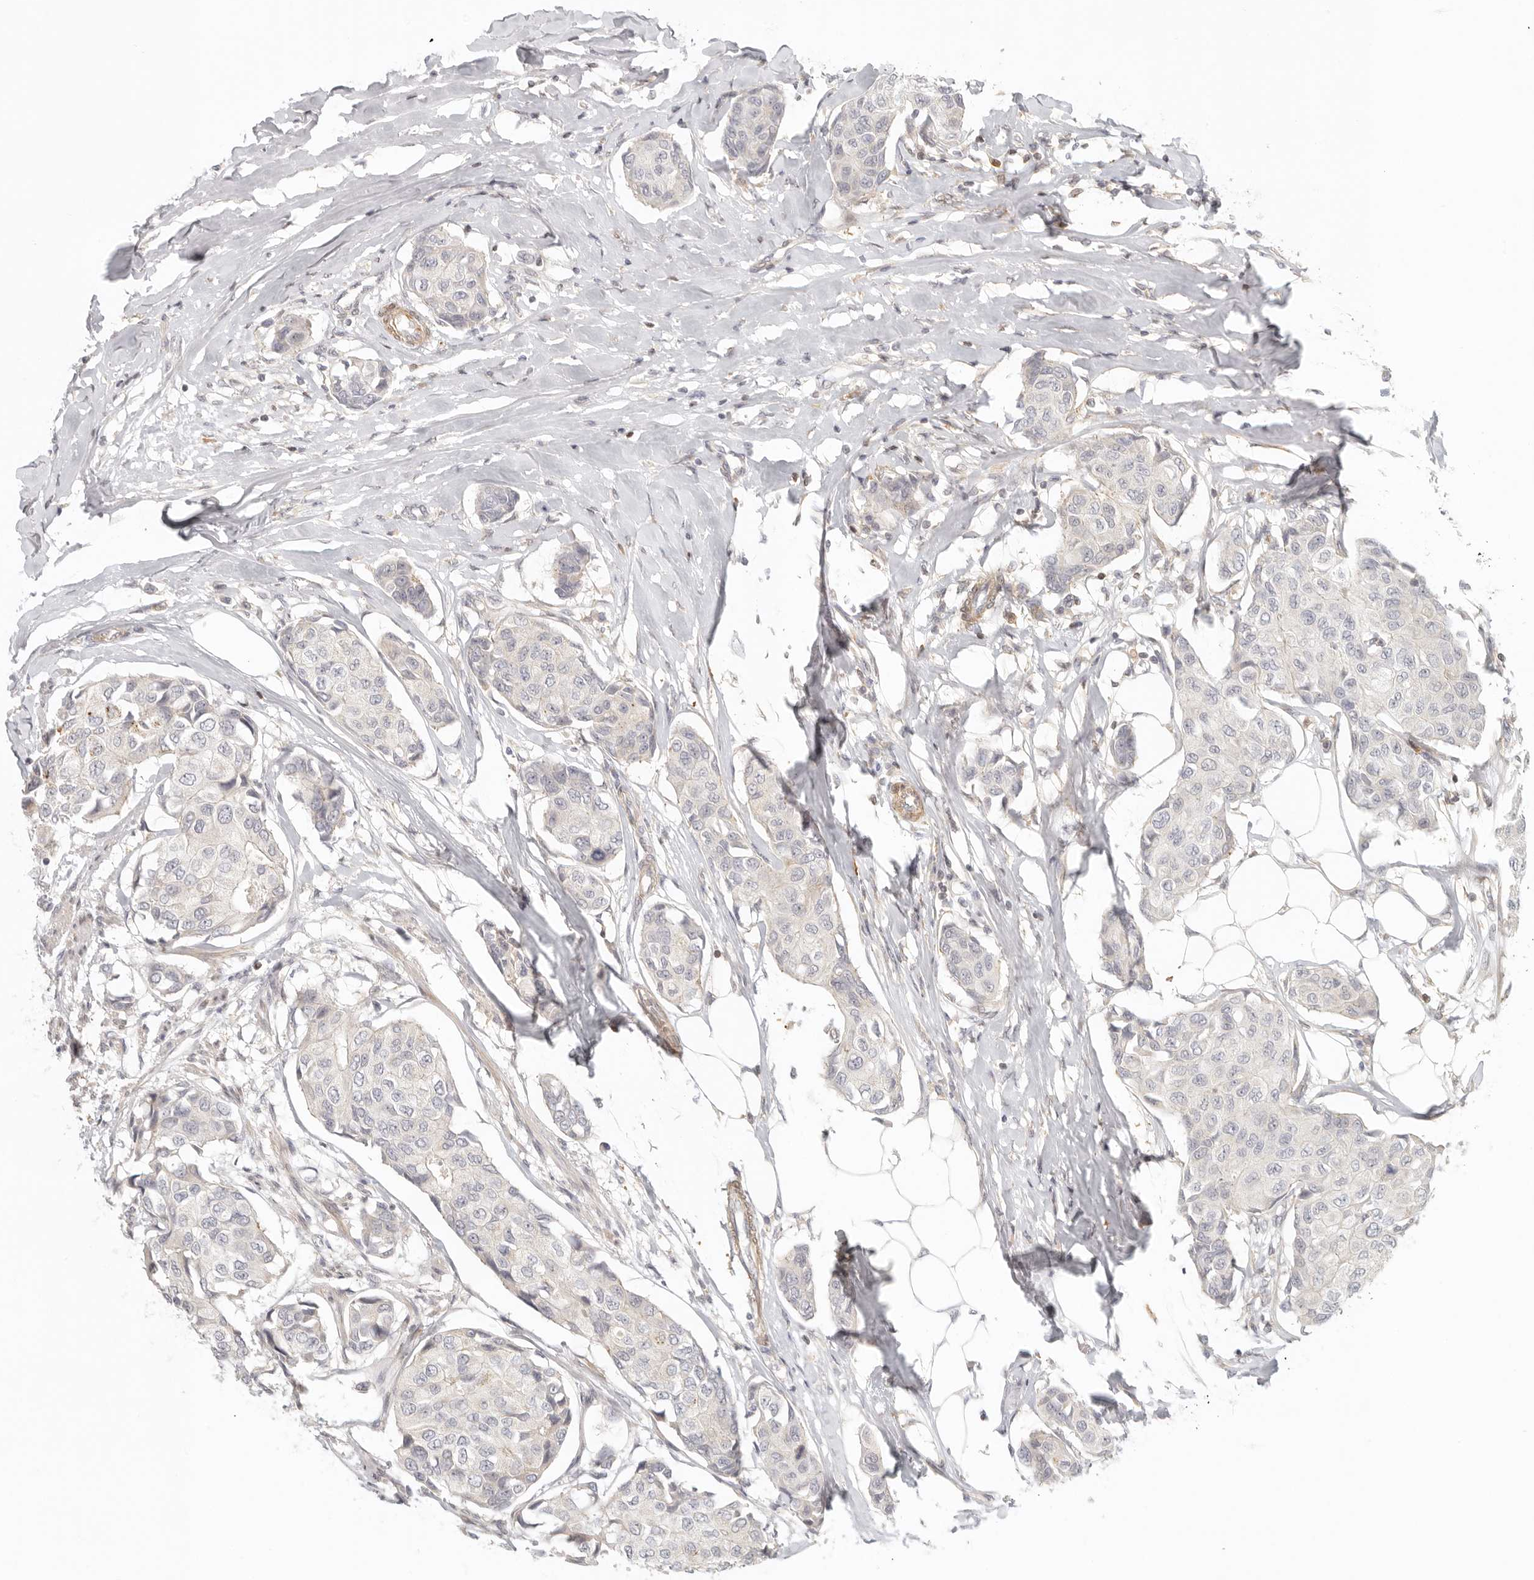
{"staining": {"intensity": "negative", "quantity": "none", "location": "none"}, "tissue": "breast cancer", "cell_type": "Tumor cells", "image_type": "cancer", "snomed": [{"axis": "morphology", "description": "Duct carcinoma"}, {"axis": "topography", "description": "Breast"}], "caption": "High power microscopy photomicrograph of an immunohistochemistry image of infiltrating ductal carcinoma (breast), revealing no significant positivity in tumor cells.", "gene": "AHDC1", "patient": {"sex": "female", "age": 80}}